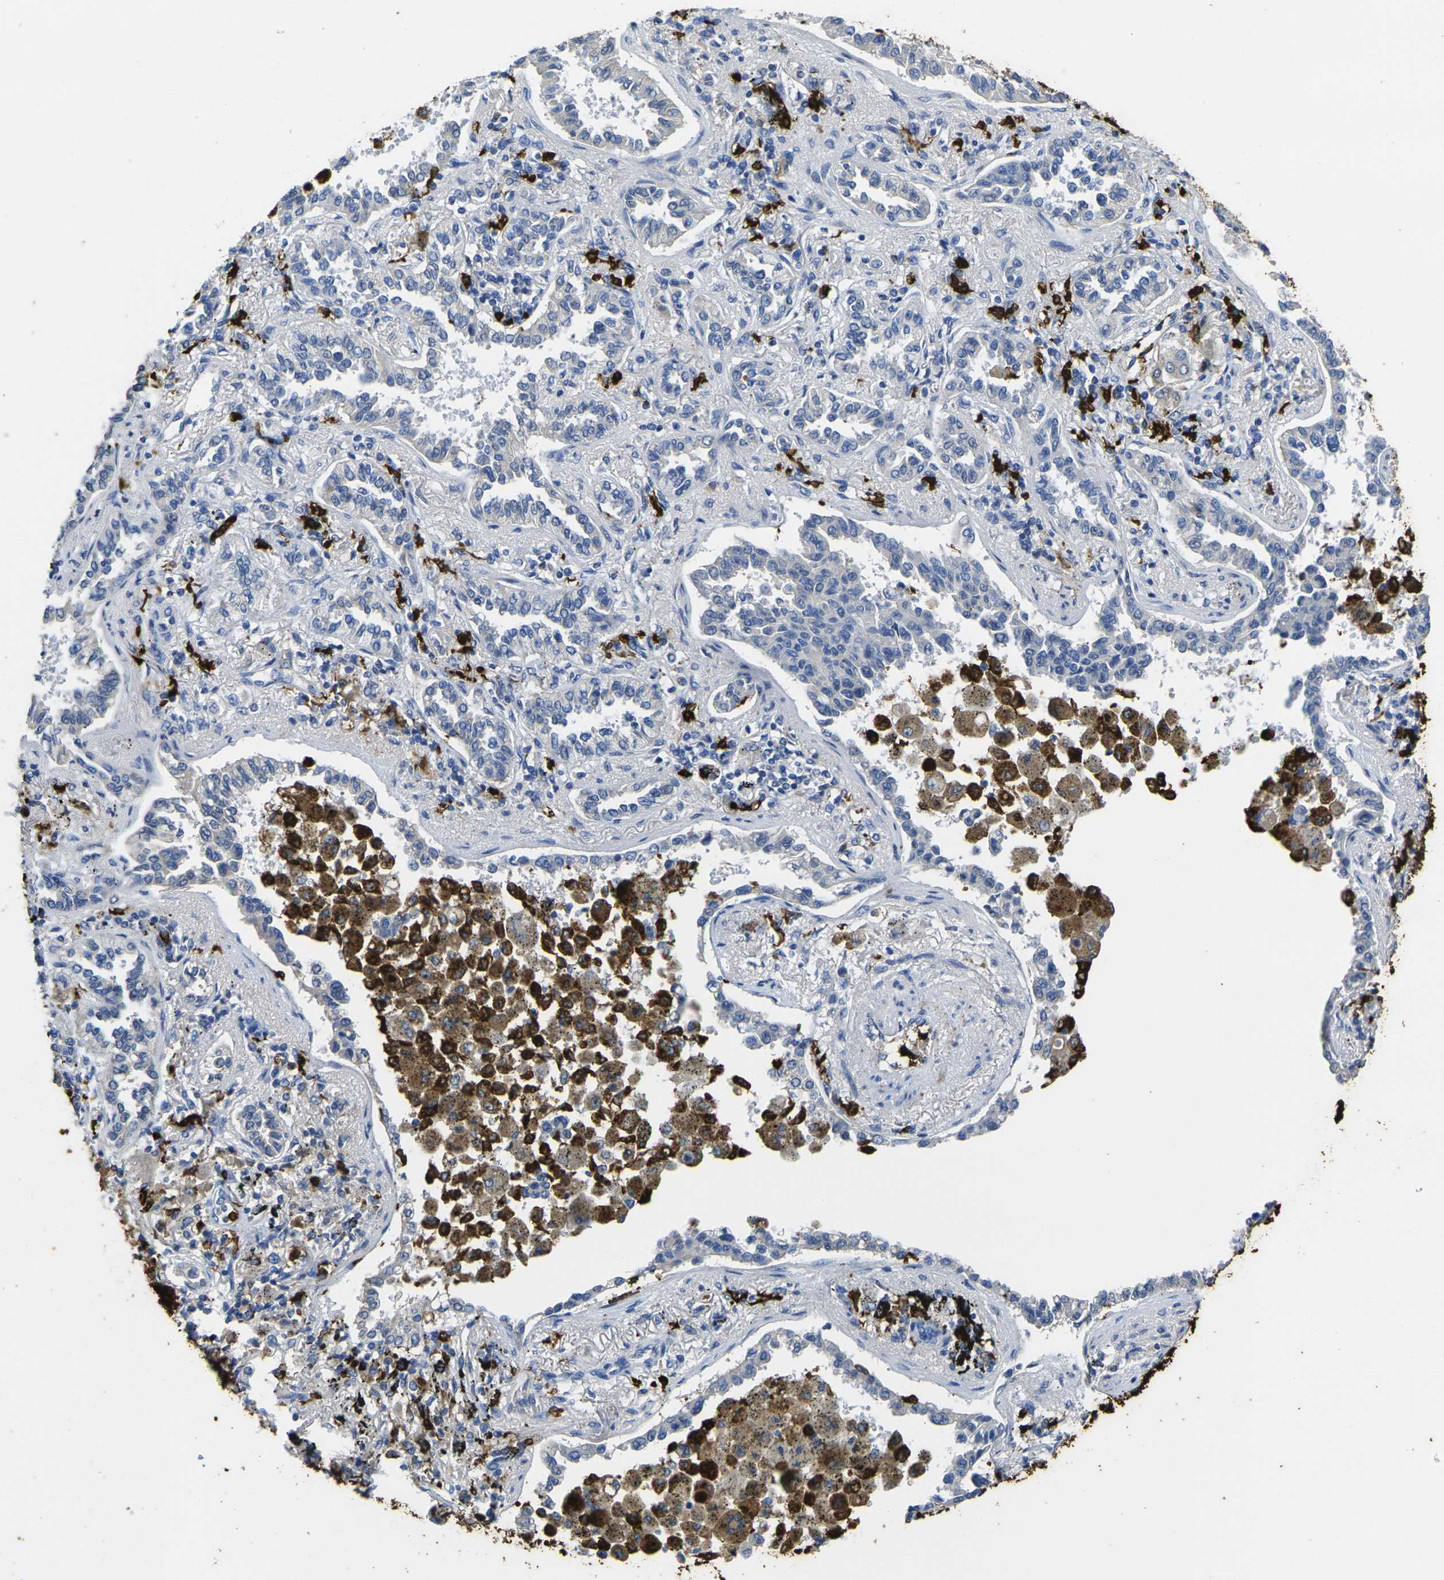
{"staining": {"intensity": "negative", "quantity": "none", "location": "none"}, "tissue": "lung cancer", "cell_type": "Tumor cells", "image_type": "cancer", "snomed": [{"axis": "morphology", "description": "Normal tissue, NOS"}, {"axis": "morphology", "description": "Adenocarcinoma, NOS"}, {"axis": "topography", "description": "Lung"}], "caption": "The immunohistochemistry photomicrograph has no significant positivity in tumor cells of lung adenocarcinoma tissue.", "gene": "S100A9", "patient": {"sex": "male", "age": 59}}